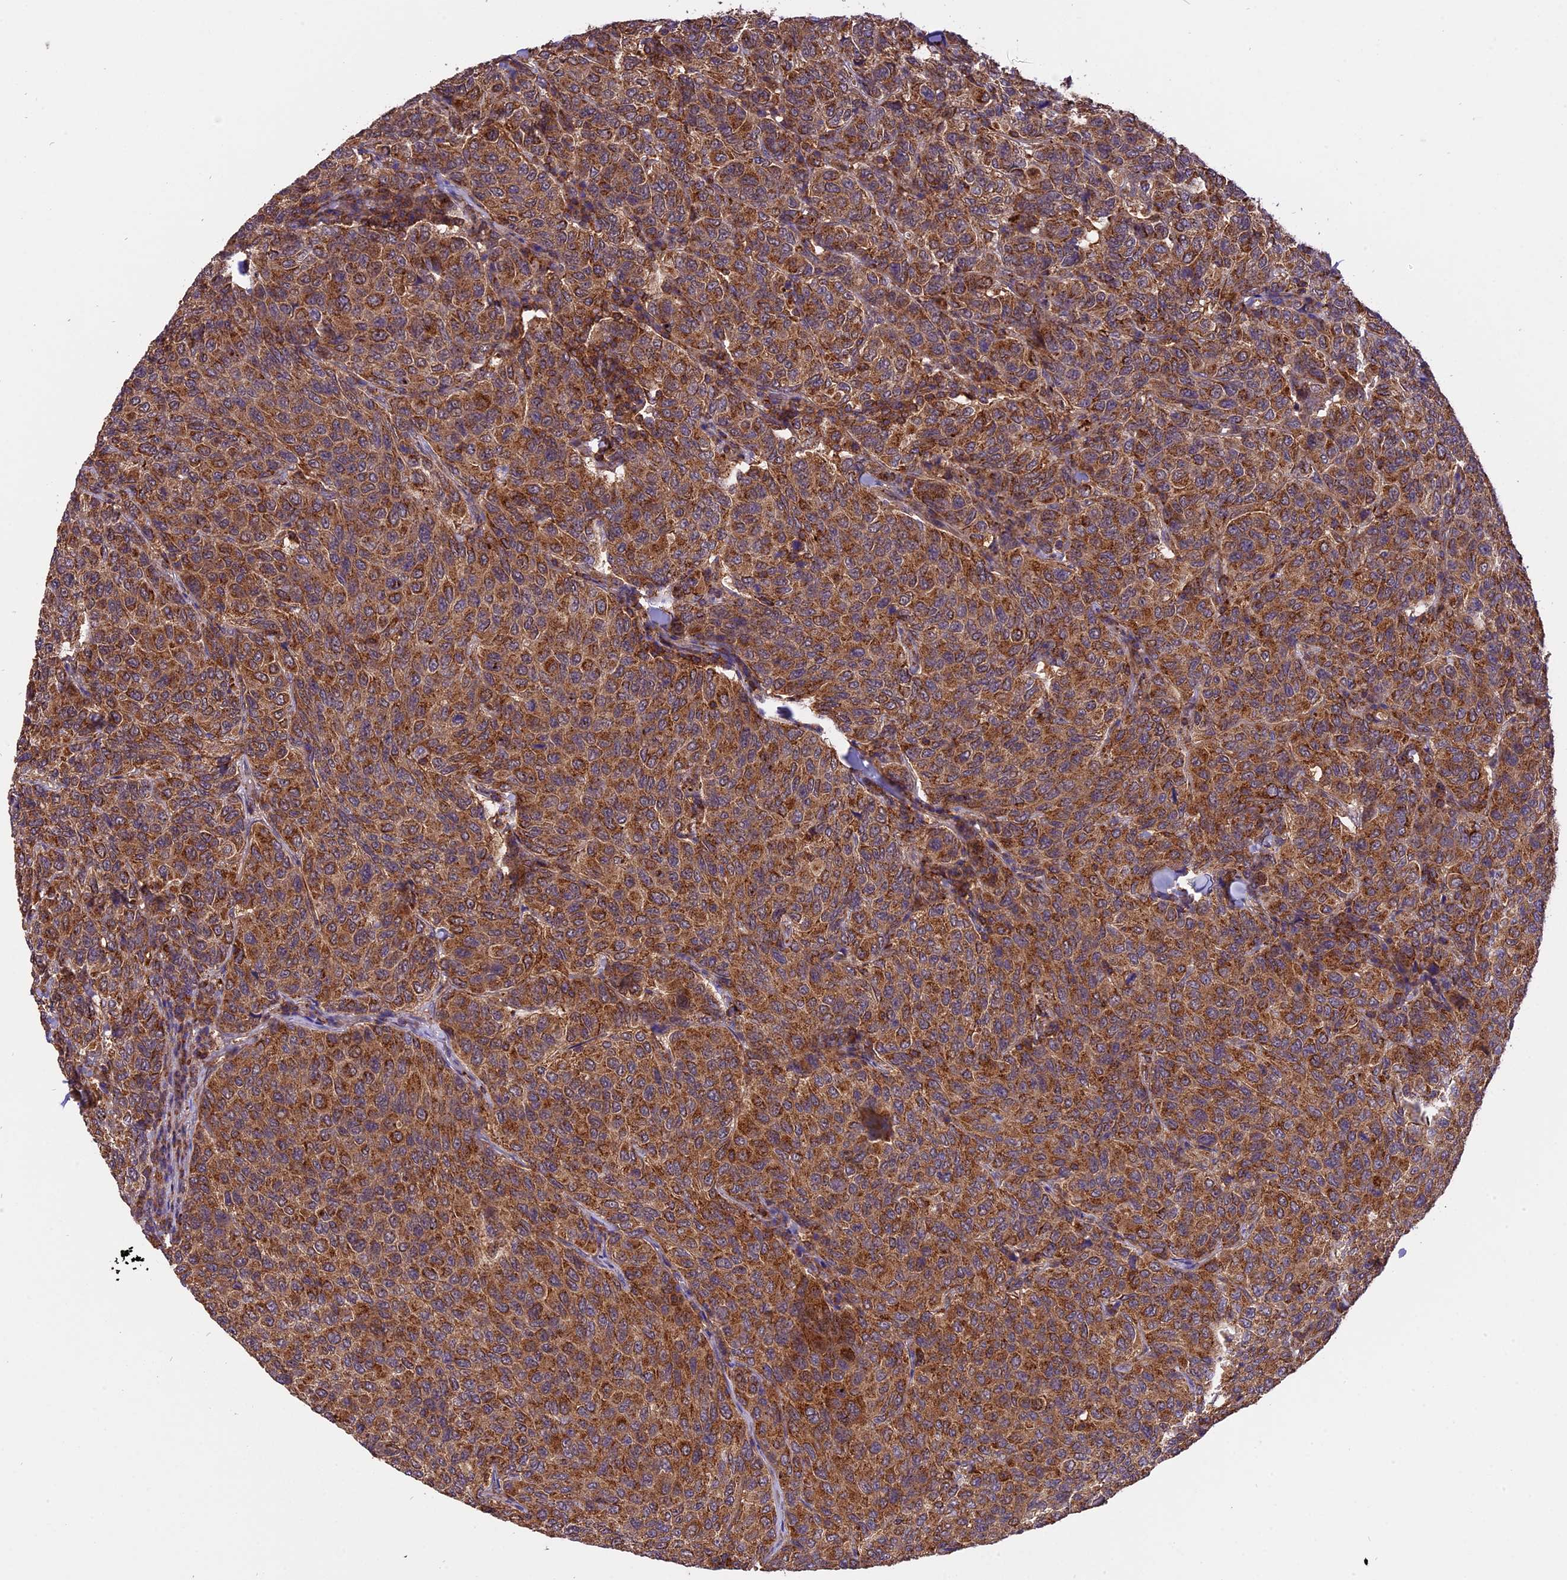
{"staining": {"intensity": "moderate", "quantity": ">75%", "location": "cytoplasmic/membranous"}, "tissue": "breast cancer", "cell_type": "Tumor cells", "image_type": "cancer", "snomed": [{"axis": "morphology", "description": "Duct carcinoma"}, {"axis": "topography", "description": "Breast"}], "caption": "Tumor cells display medium levels of moderate cytoplasmic/membranous positivity in about >75% of cells in human infiltrating ductal carcinoma (breast). (Stains: DAB in brown, nuclei in blue, Microscopy: brightfield microscopy at high magnification).", "gene": "PEX3", "patient": {"sex": "female", "age": 55}}